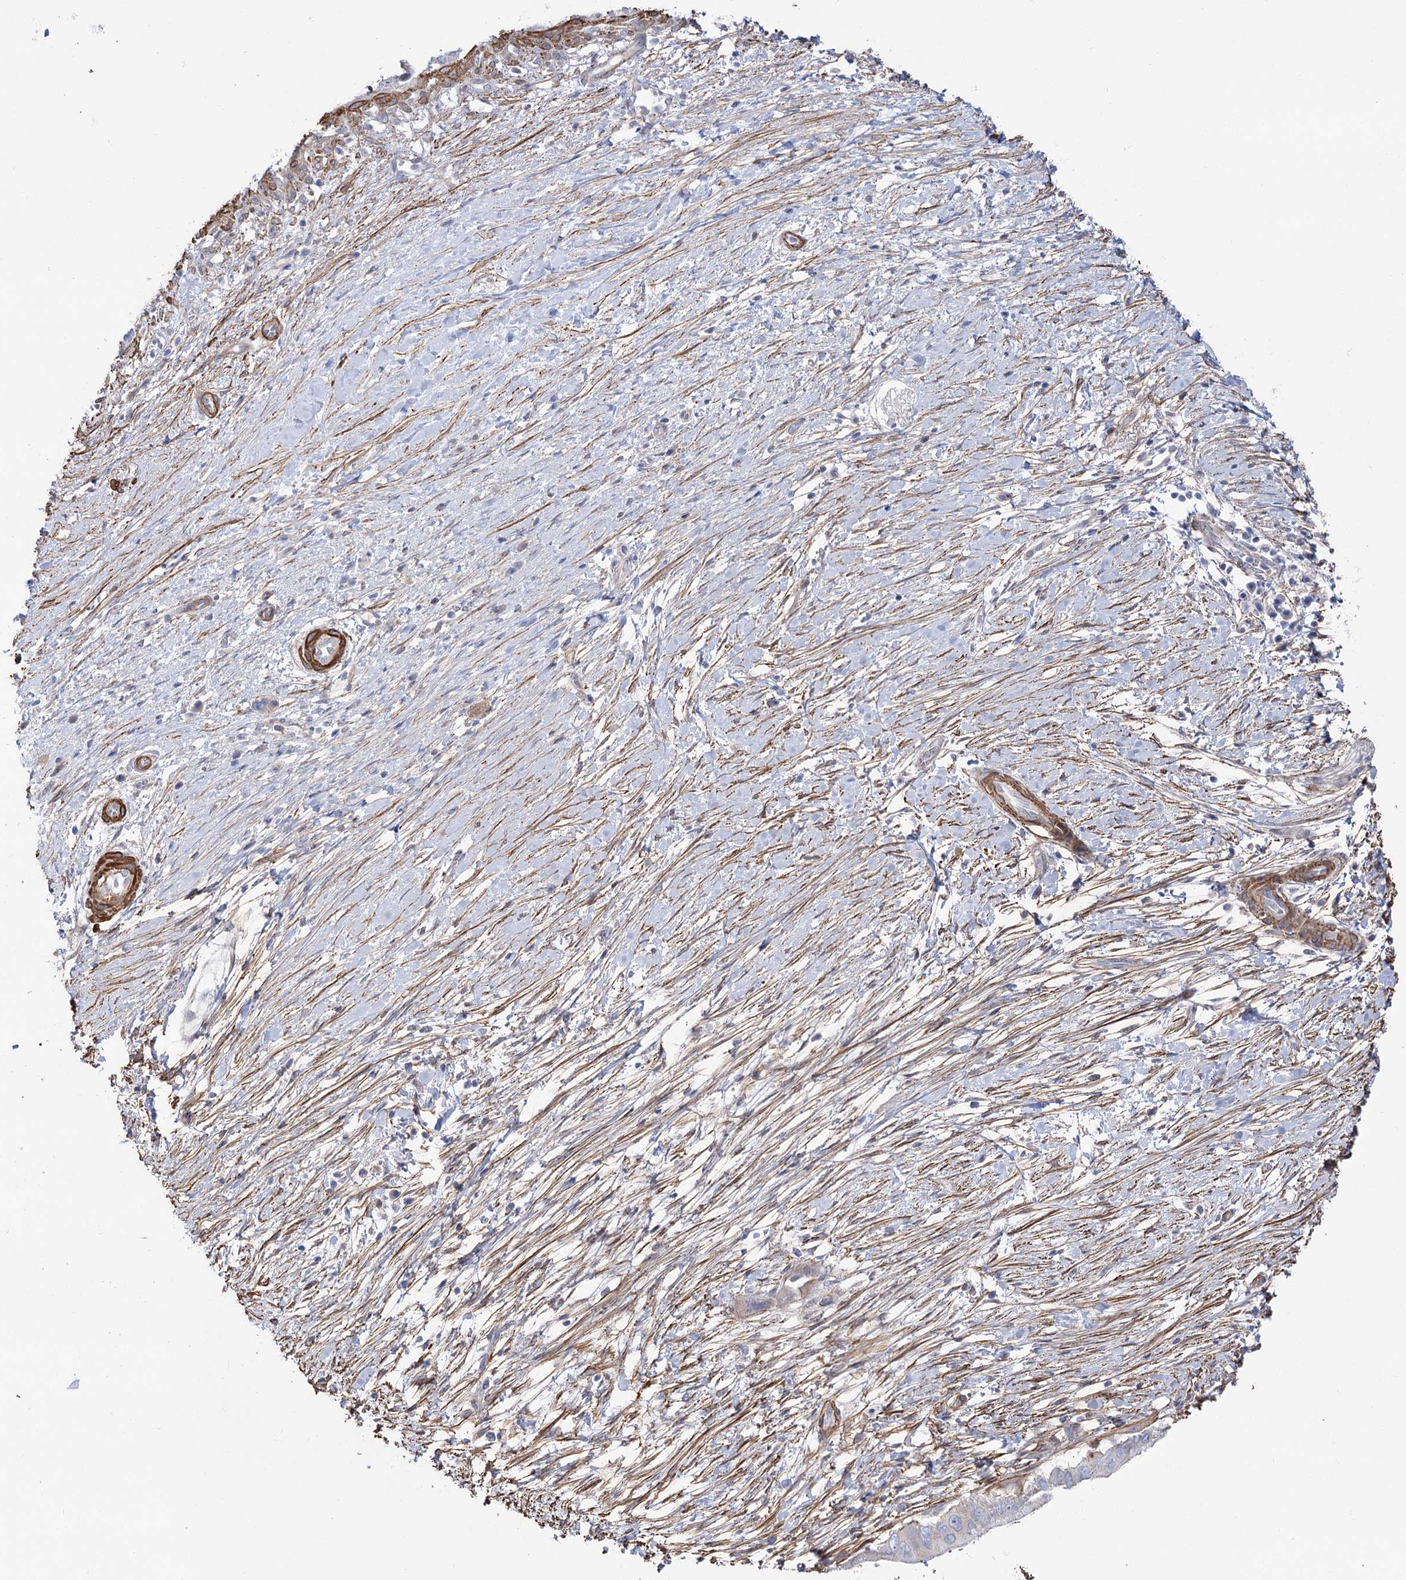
{"staining": {"intensity": "negative", "quantity": "none", "location": "none"}, "tissue": "pancreatic cancer", "cell_type": "Tumor cells", "image_type": "cancer", "snomed": [{"axis": "morphology", "description": "Adenocarcinoma, NOS"}, {"axis": "topography", "description": "Pancreas"}], "caption": "This is a photomicrograph of IHC staining of pancreatic adenocarcinoma, which shows no staining in tumor cells.", "gene": "WASHC3", "patient": {"sex": "male", "age": 68}}